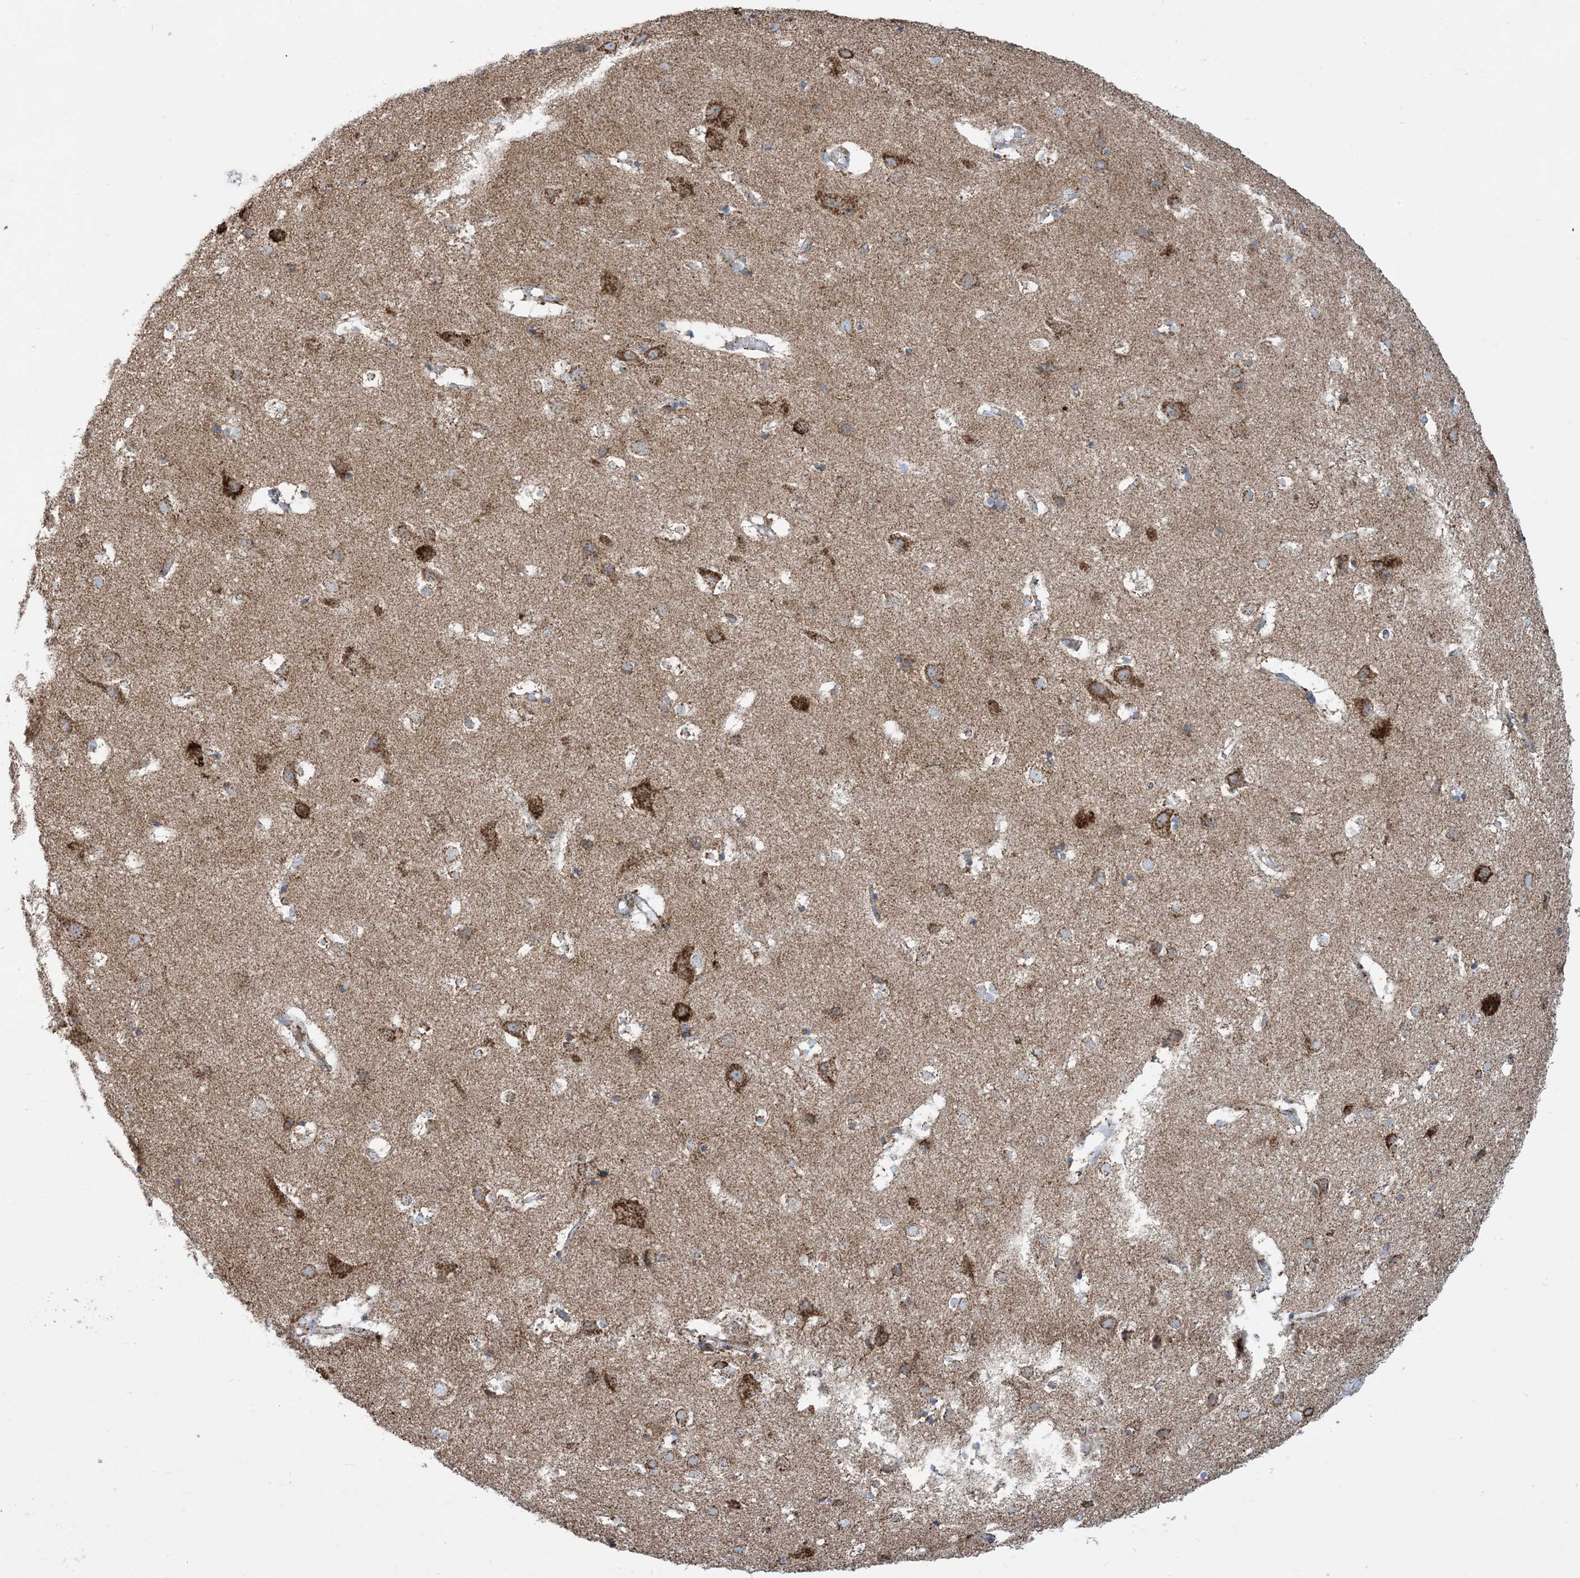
{"staining": {"intensity": "negative", "quantity": "none", "location": "none"}, "tissue": "cerebral cortex", "cell_type": "Endothelial cells", "image_type": "normal", "snomed": [{"axis": "morphology", "description": "Normal tissue, NOS"}, {"axis": "topography", "description": "Cerebral cortex"}], "caption": "Protein analysis of unremarkable cerebral cortex exhibits no significant staining in endothelial cells. (Brightfield microscopy of DAB (3,3'-diaminobenzidine) immunohistochemistry at high magnification).", "gene": "SAMM50", "patient": {"sex": "male", "age": 54}}